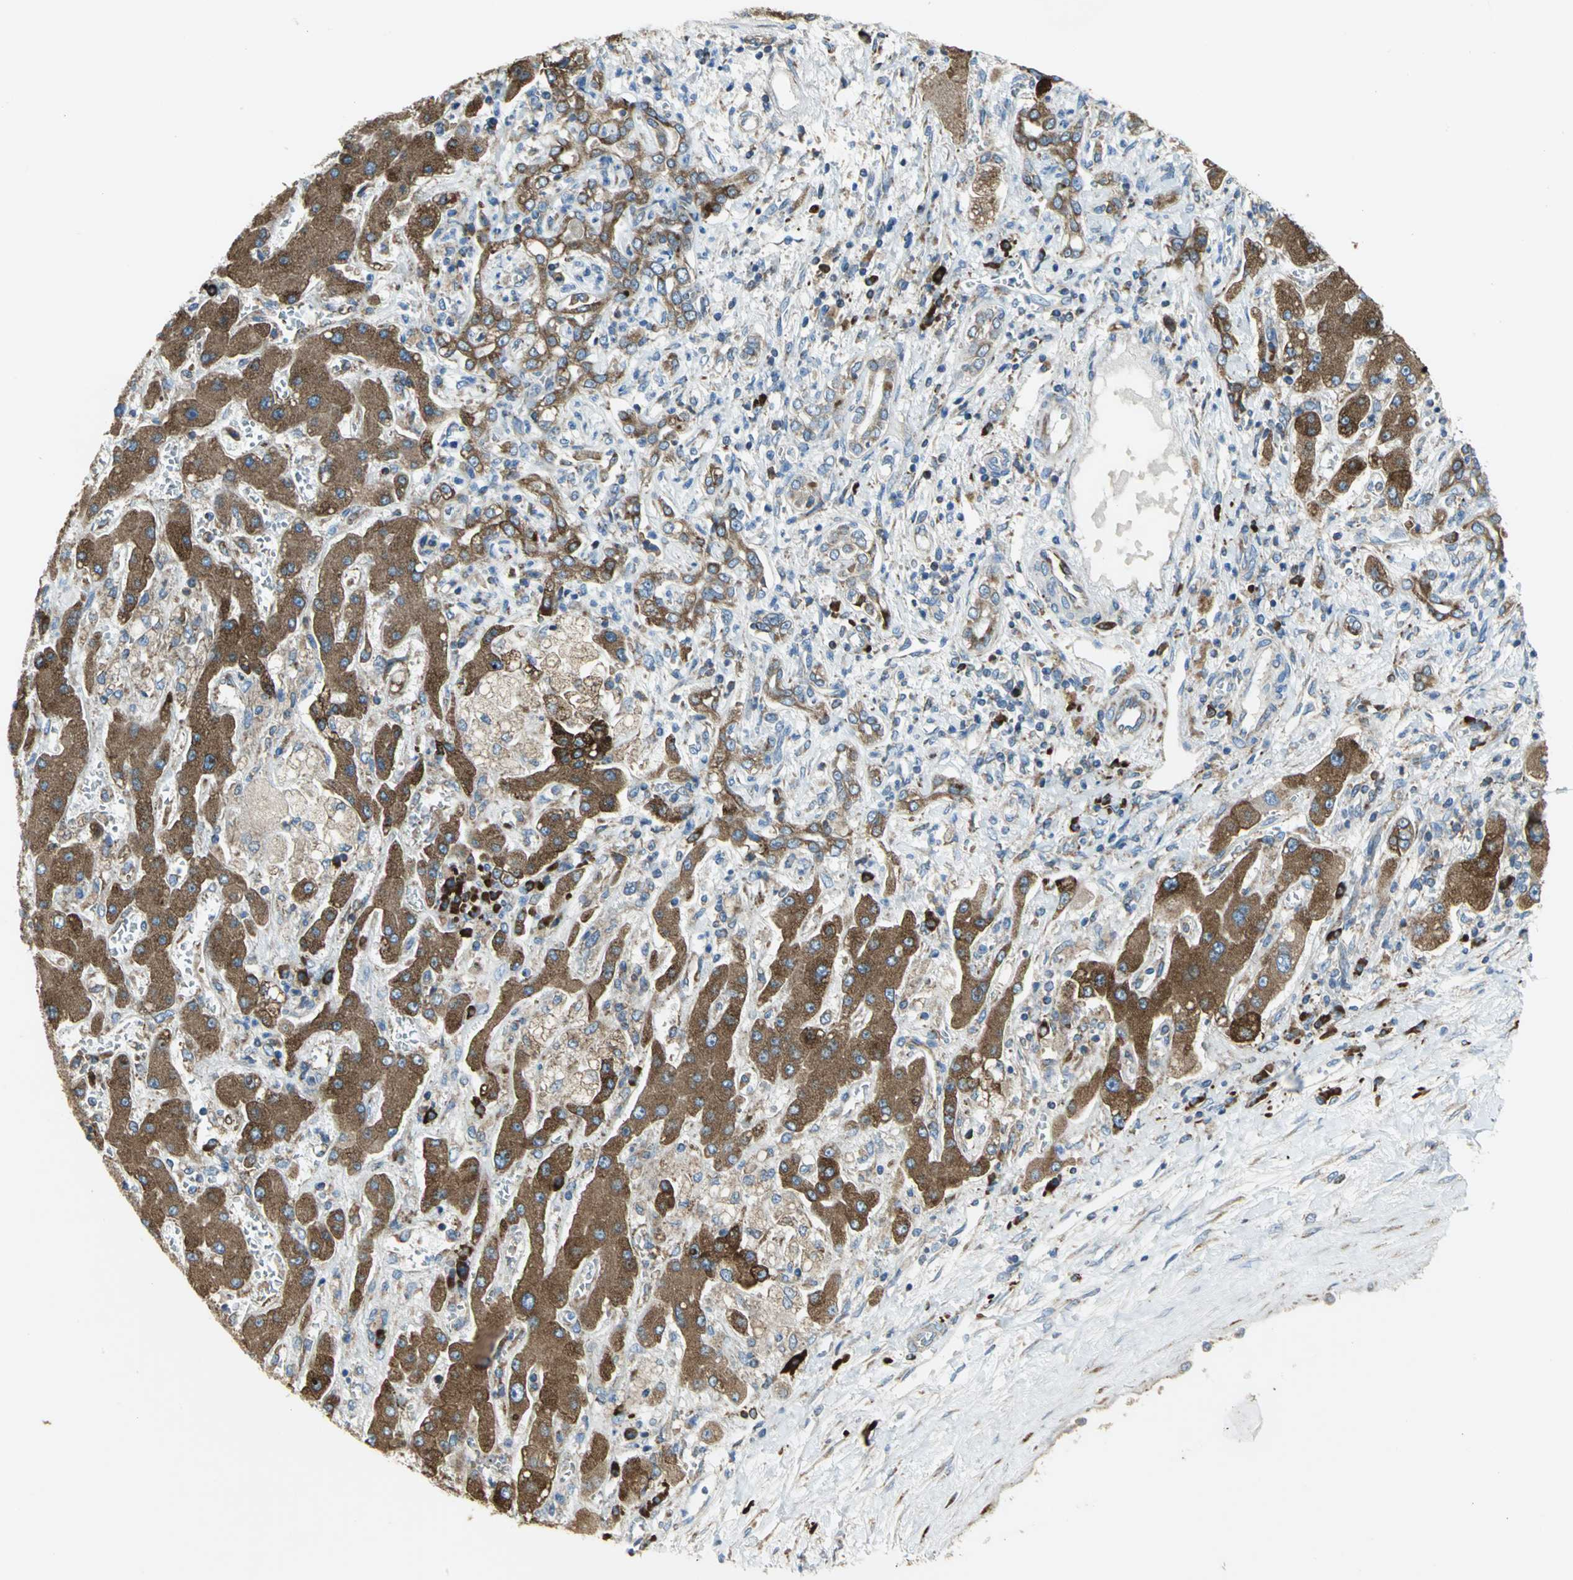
{"staining": {"intensity": "strong", "quantity": ">75%", "location": "cytoplasmic/membranous"}, "tissue": "liver cancer", "cell_type": "Tumor cells", "image_type": "cancer", "snomed": [{"axis": "morphology", "description": "Cholangiocarcinoma"}, {"axis": "topography", "description": "Liver"}], "caption": "Strong cytoplasmic/membranous staining for a protein is present in about >75% of tumor cells of liver cholangiocarcinoma using IHC.", "gene": "TULP4", "patient": {"sex": "male", "age": 50}}